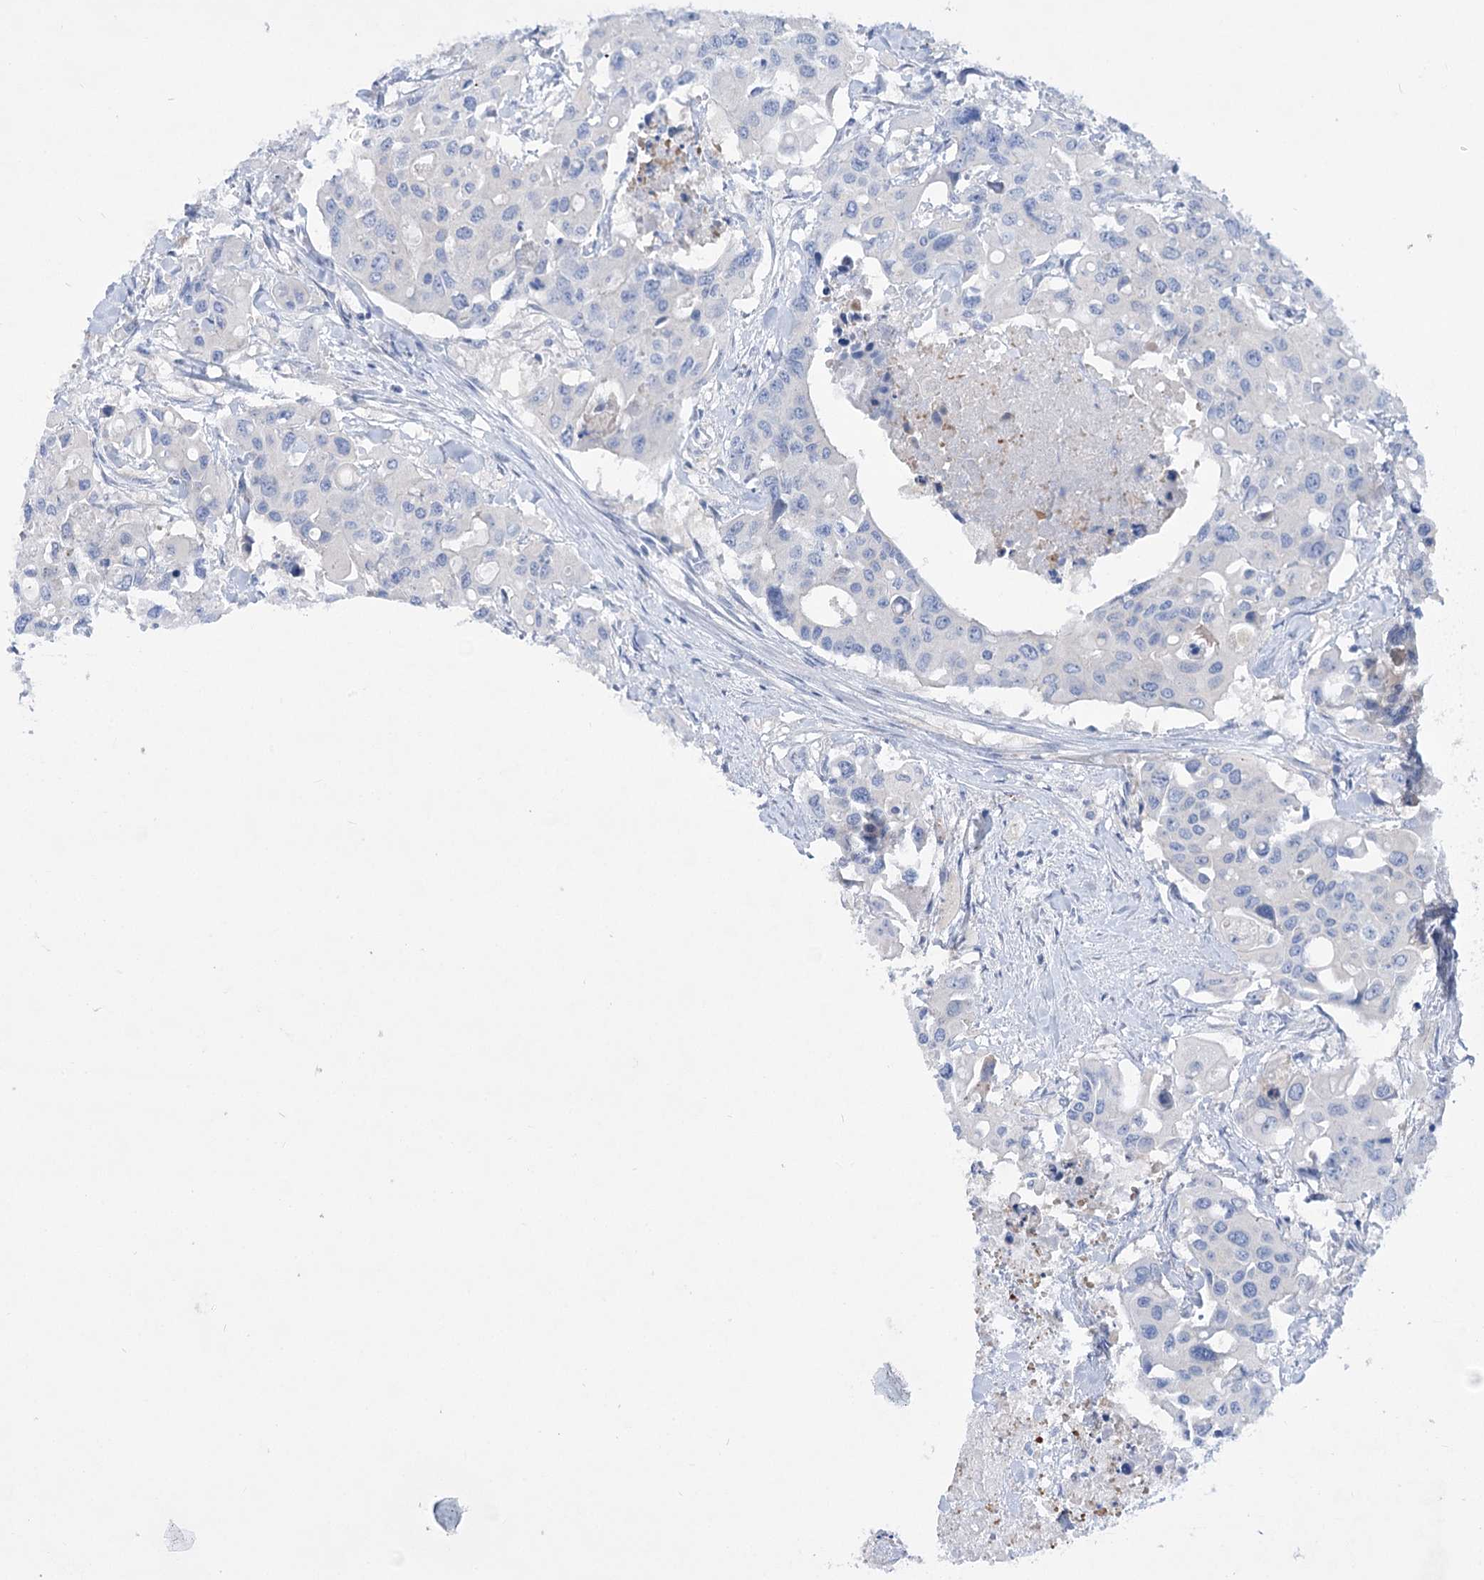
{"staining": {"intensity": "negative", "quantity": "none", "location": "none"}, "tissue": "colorectal cancer", "cell_type": "Tumor cells", "image_type": "cancer", "snomed": [{"axis": "morphology", "description": "Adenocarcinoma, NOS"}, {"axis": "topography", "description": "Colon"}], "caption": "This is a image of immunohistochemistry (IHC) staining of colorectal cancer (adenocarcinoma), which shows no positivity in tumor cells. (DAB immunohistochemistry, high magnification).", "gene": "LRRC34", "patient": {"sex": "male", "age": 77}}